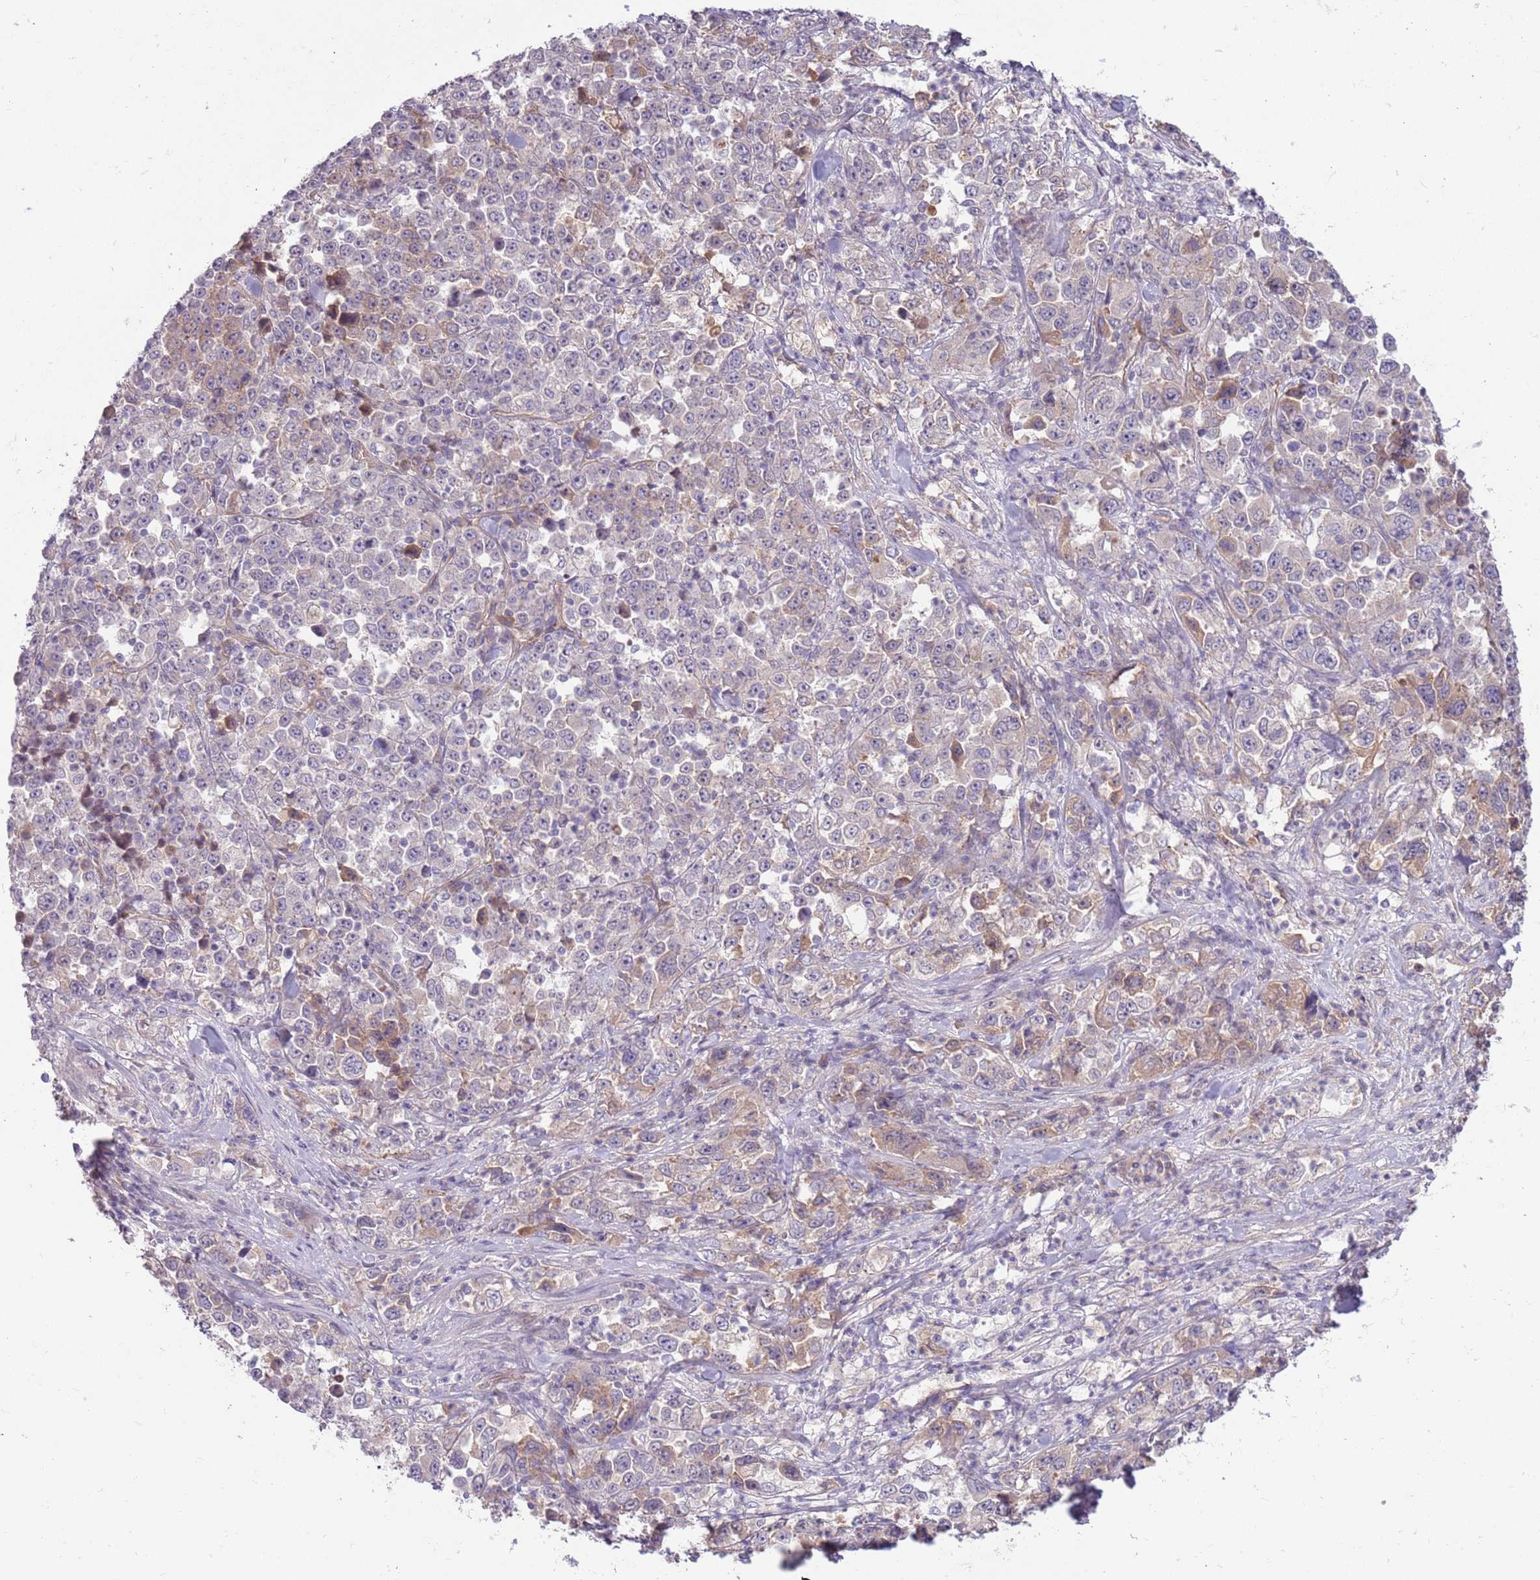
{"staining": {"intensity": "negative", "quantity": "none", "location": "none"}, "tissue": "stomach cancer", "cell_type": "Tumor cells", "image_type": "cancer", "snomed": [{"axis": "morphology", "description": "Normal tissue, NOS"}, {"axis": "morphology", "description": "Adenocarcinoma, NOS"}, {"axis": "topography", "description": "Stomach, upper"}, {"axis": "topography", "description": "Stomach"}], "caption": "Histopathology image shows no significant protein positivity in tumor cells of adenocarcinoma (stomach).", "gene": "SAV1", "patient": {"sex": "male", "age": 59}}